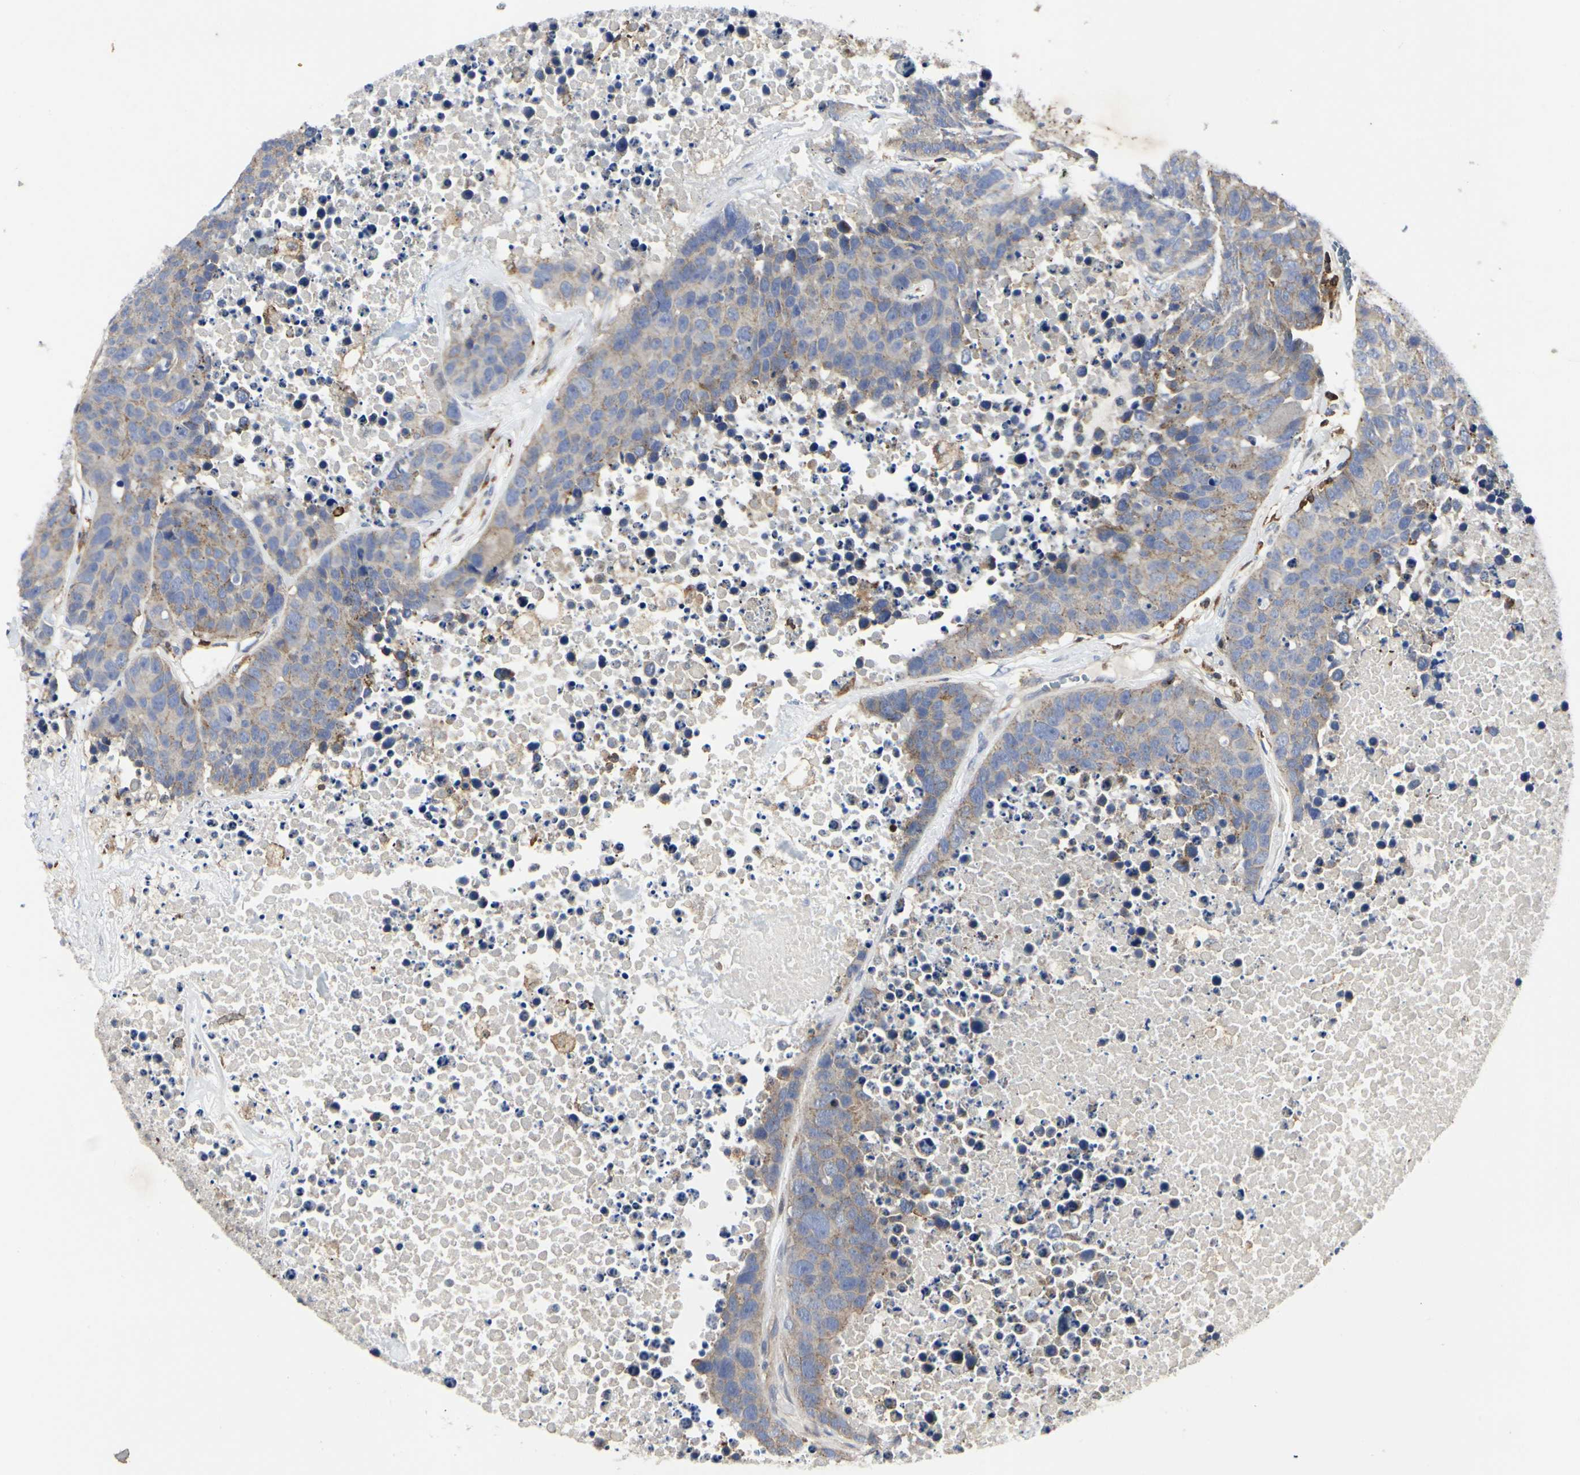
{"staining": {"intensity": "weak", "quantity": ">75%", "location": "cytoplasmic/membranous"}, "tissue": "carcinoid", "cell_type": "Tumor cells", "image_type": "cancer", "snomed": [{"axis": "morphology", "description": "Carcinoid, malignant, NOS"}, {"axis": "topography", "description": "Lung"}], "caption": "A histopathology image of carcinoid stained for a protein demonstrates weak cytoplasmic/membranous brown staining in tumor cells. (Brightfield microscopy of DAB IHC at high magnification).", "gene": "NAPG", "patient": {"sex": "male", "age": 60}}